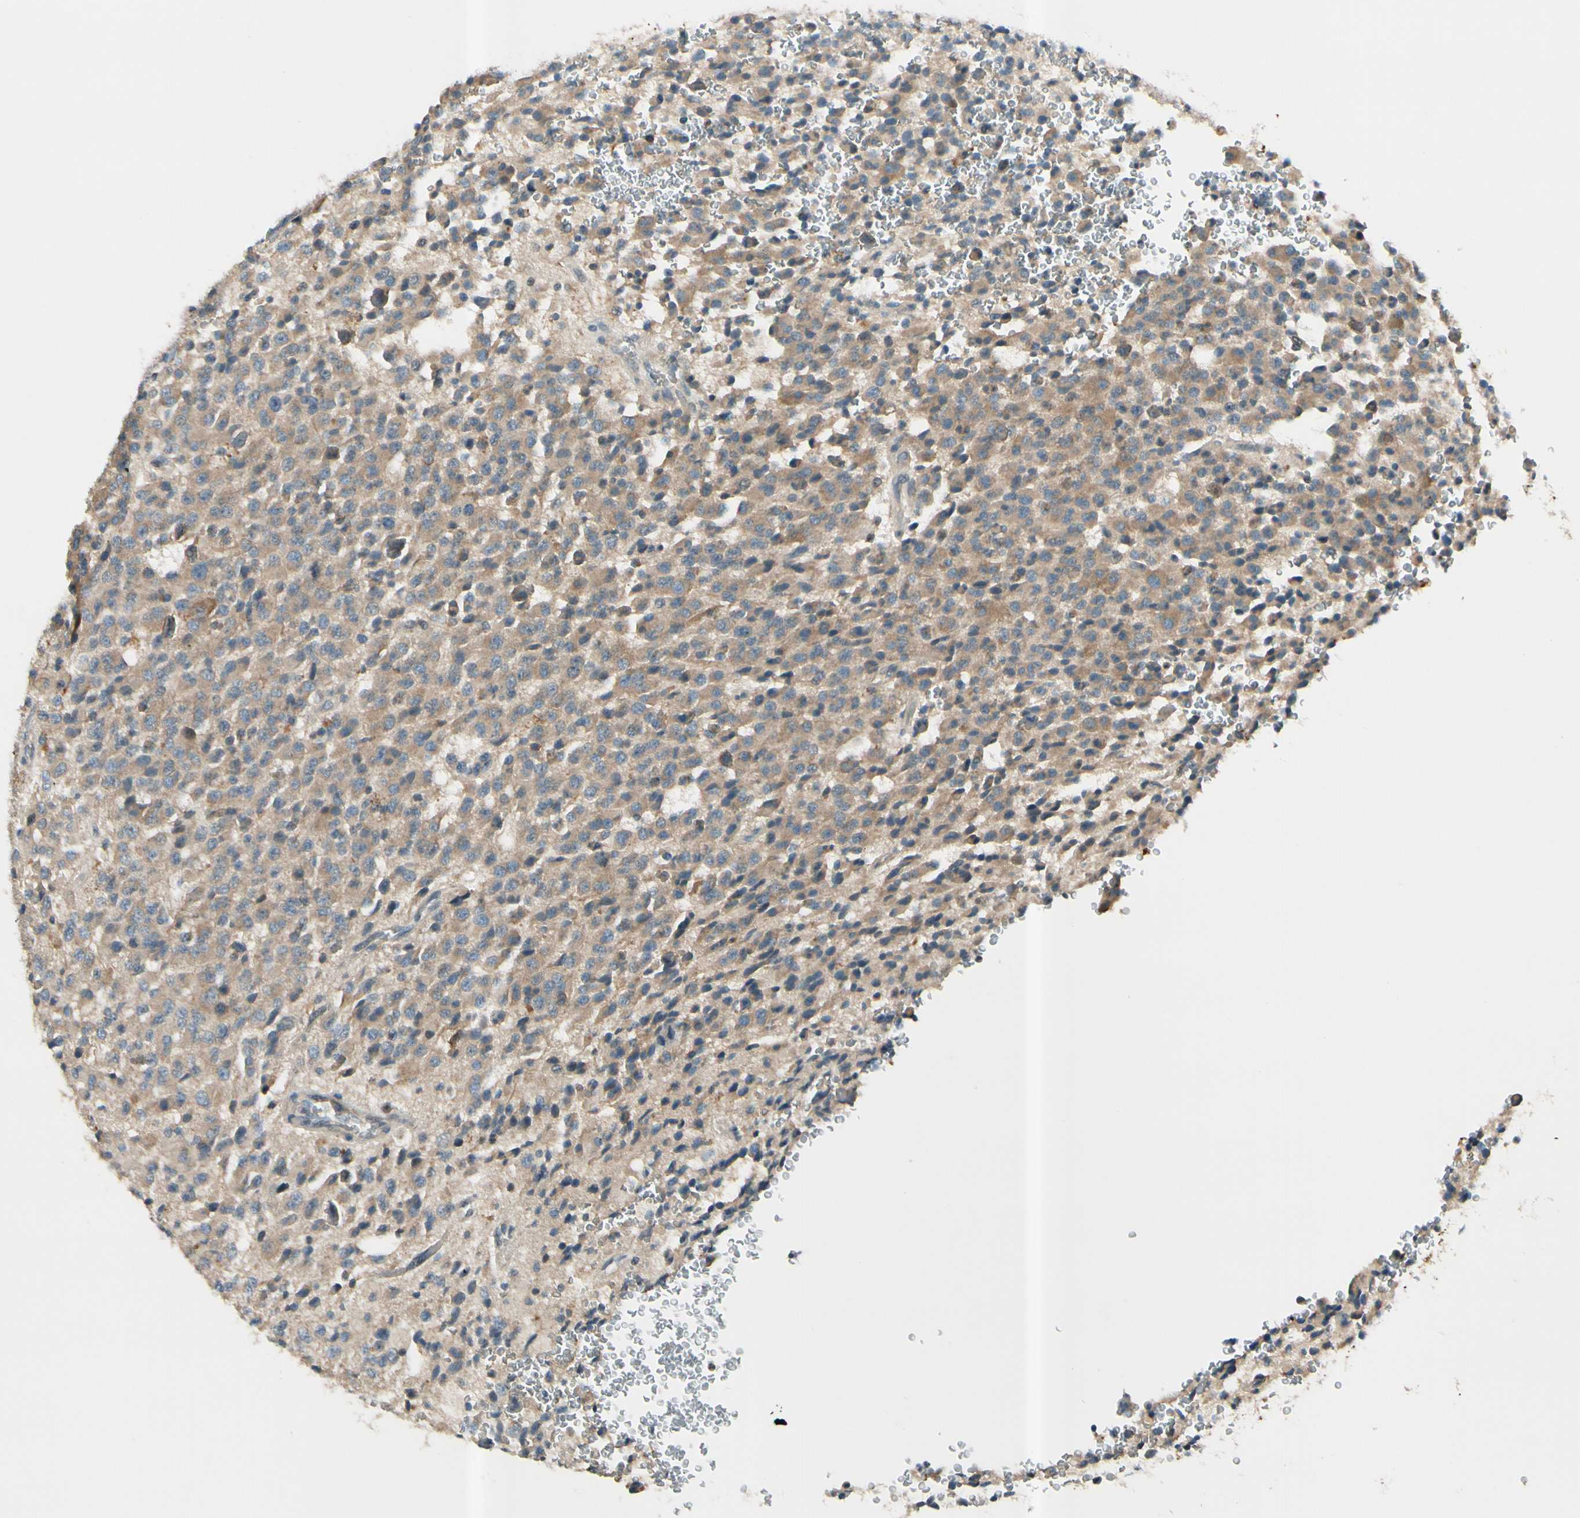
{"staining": {"intensity": "weak", "quantity": ">75%", "location": "cytoplasmic/membranous"}, "tissue": "glioma", "cell_type": "Tumor cells", "image_type": "cancer", "snomed": [{"axis": "morphology", "description": "Glioma, malignant, High grade"}, {"axis": "topography", "description": "pancreas cauda"}], "caption": "DAB (3,3'-diaminobenzidine) immunohistochemical staining of malignant high-grade glioma displays weak cytoplasmic/membranous protein staining in about >75% of tumor cells. (DAB = brown stain, brightfield microscopy at high magnification).", "gene": "ICAM5", "patient": {"sex": "male", "age": 60}}